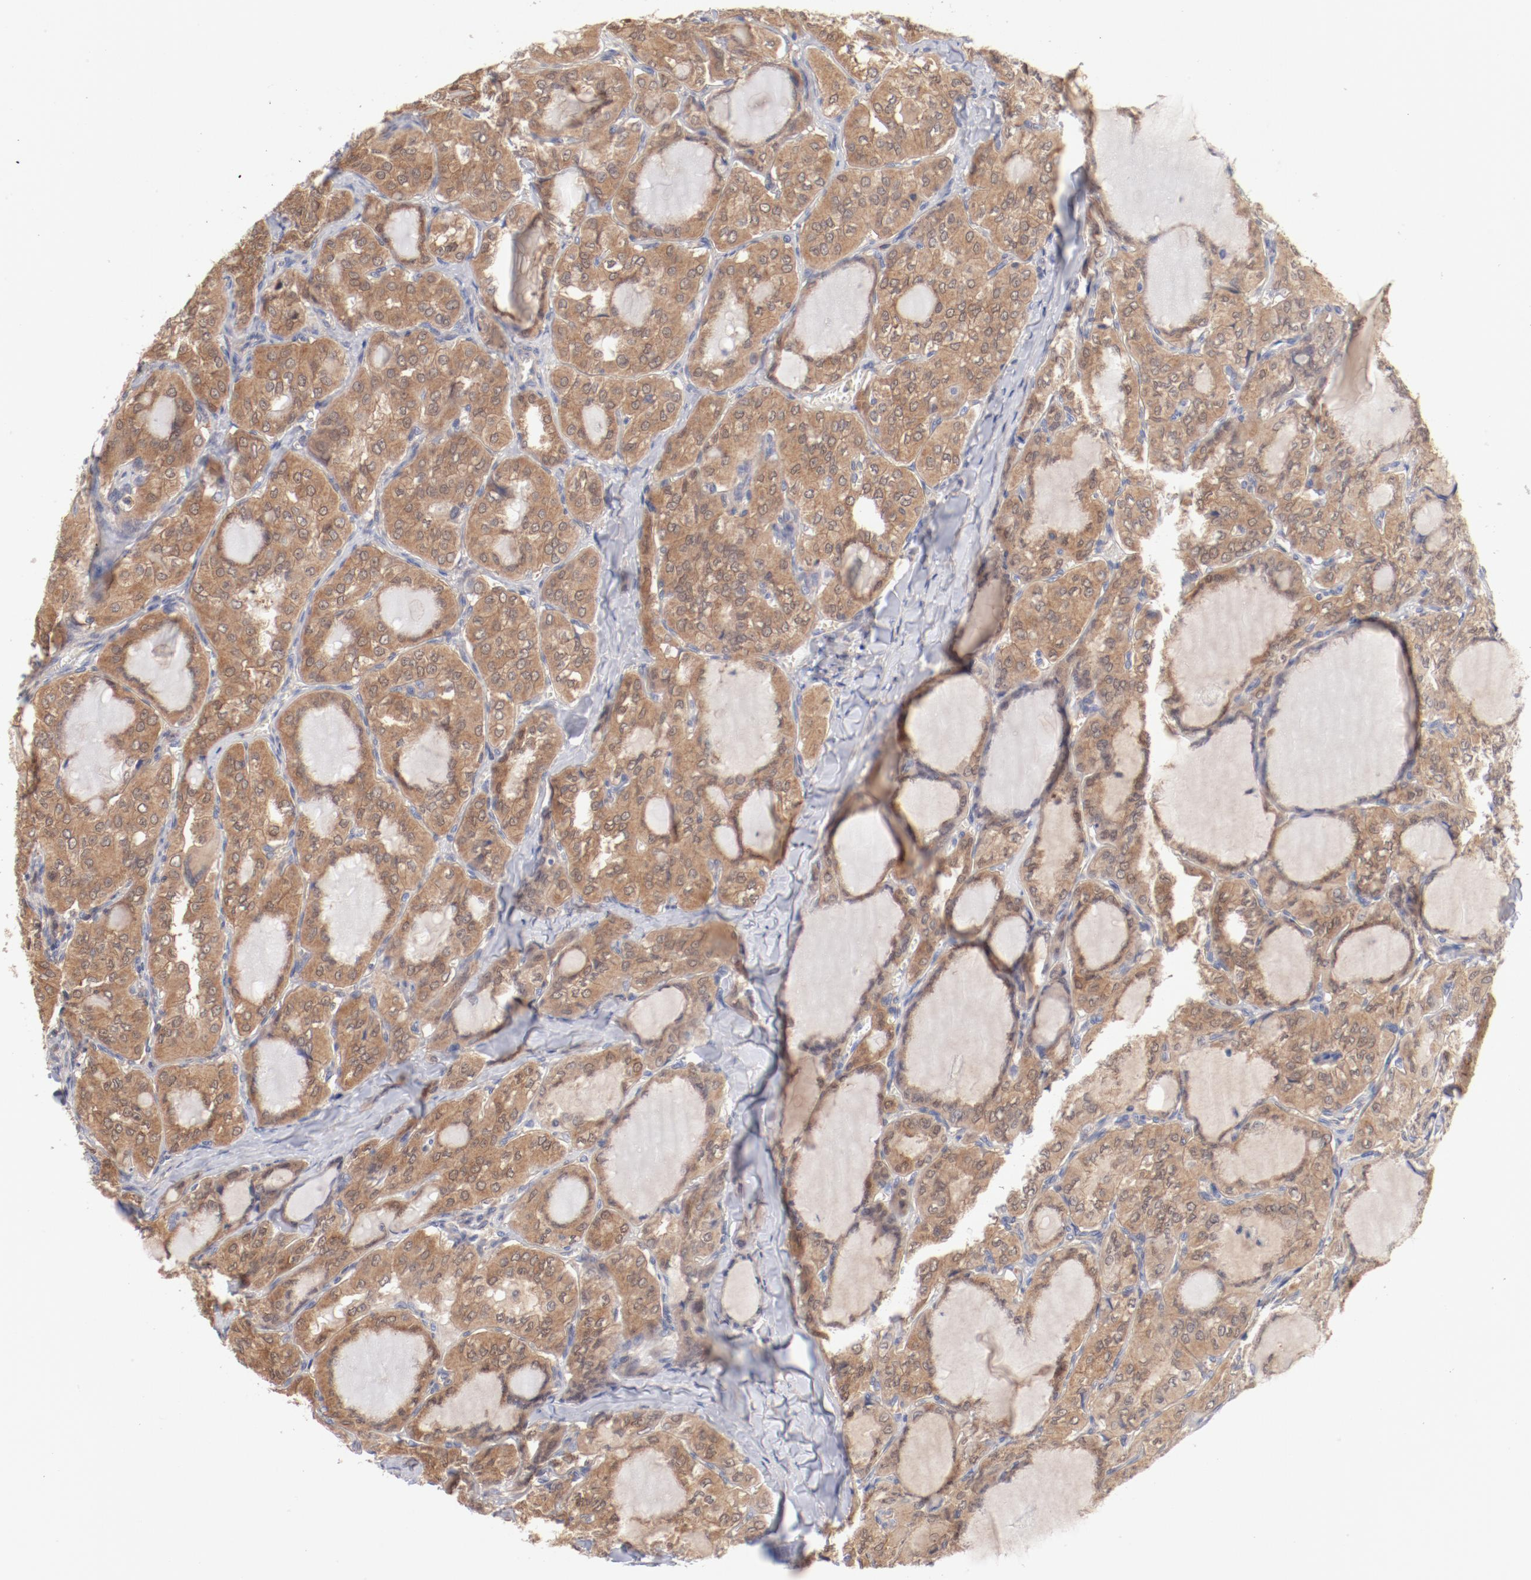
{"staining": {"intensity": "moderate", "quantity": ">75%", "location": "cytoplasmic/membranous"}, "tissue": "thyroid cancer", "cell_type": "Tumor cells", "image_type": "cancer", "snomed": [{"axis": "morphology", "description": "Papillary adenocarcinoma, NOS"}, {"axis": "topography", "description": "Thyroid gland"}], "caption": "Moderate cytoplasmic/membranous expression for a protein is seen in approximately >75% of tumor cells of thyroid cancer (papillary adenocarcinoma) using IHC.", "gene": "SETD3", "patient": {"sex": "male", "age": 20}}